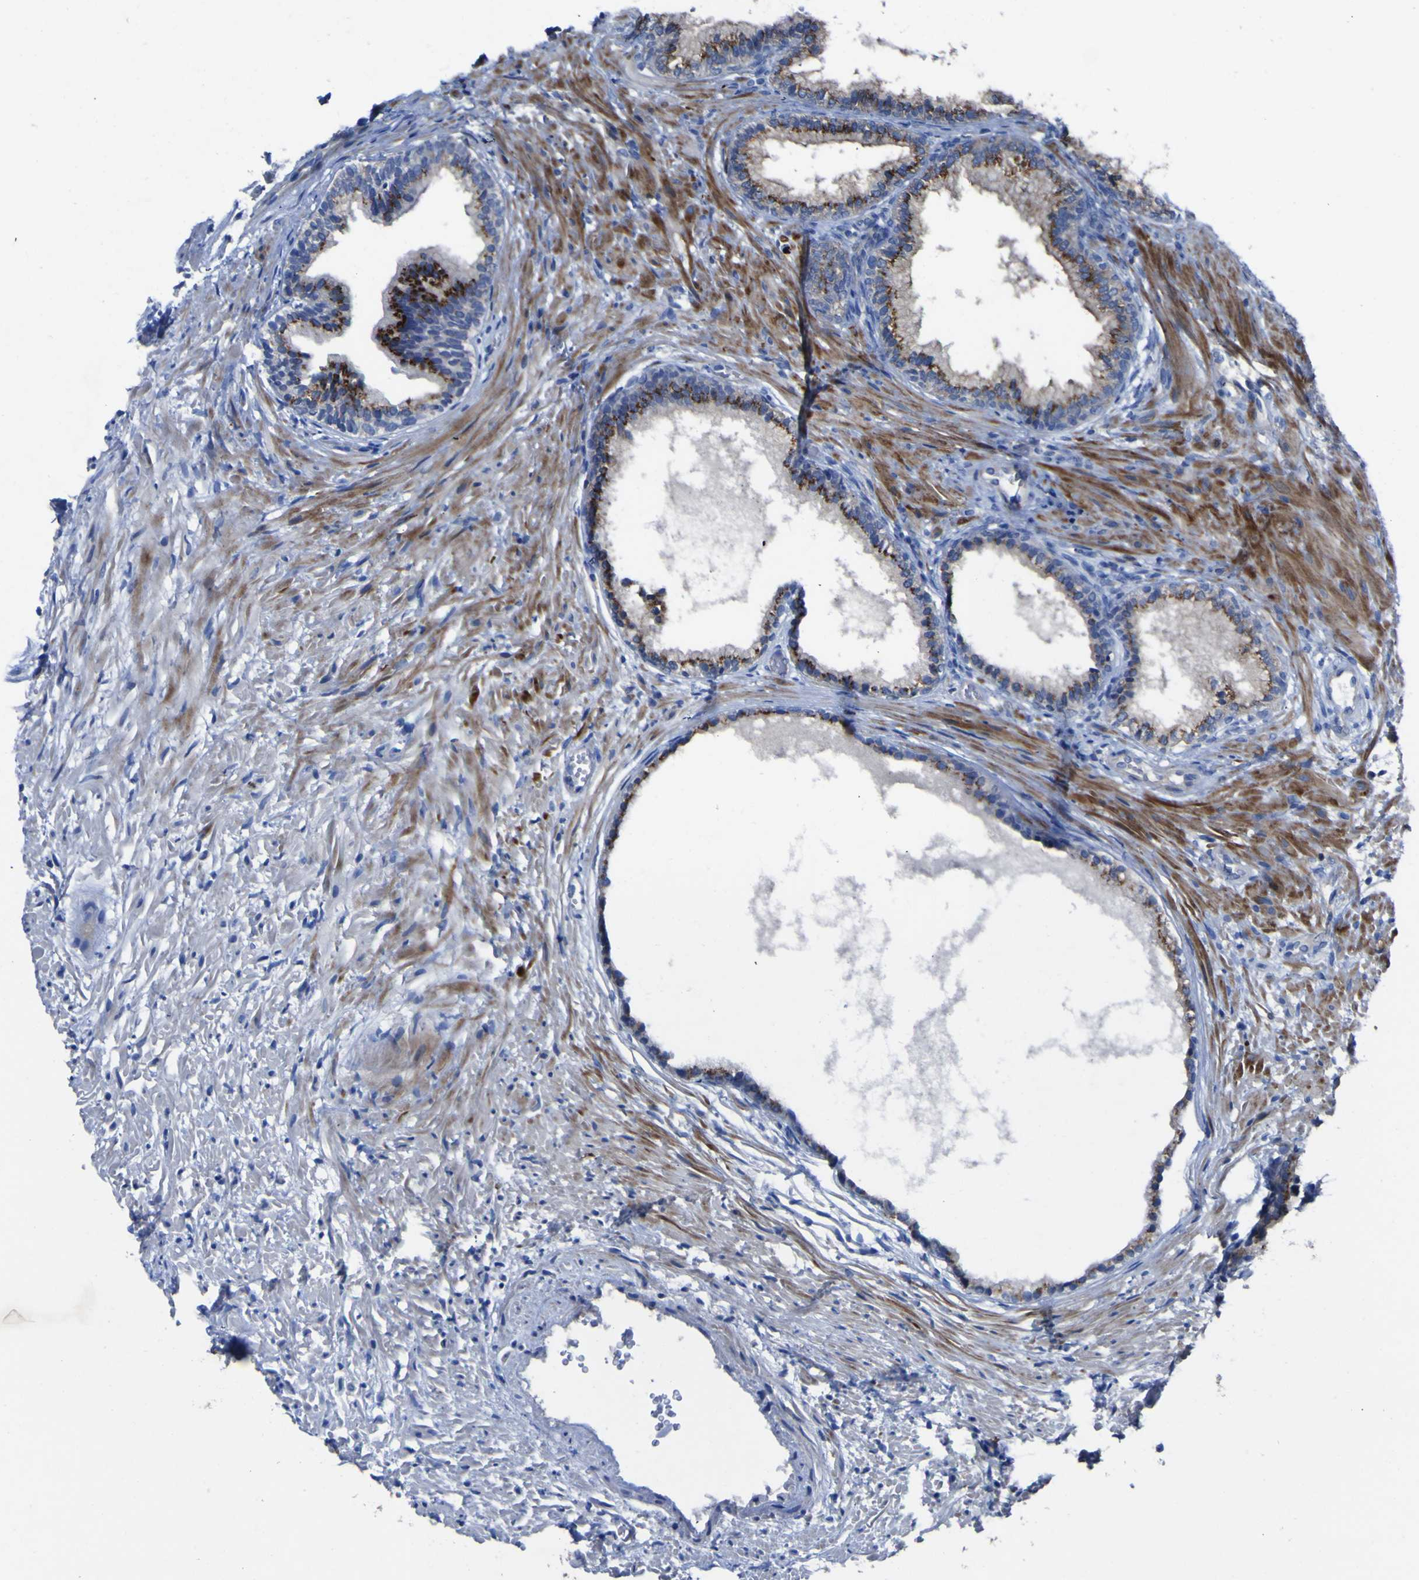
{"staining": {"intensity": "strong", "quantity": "25%-75%", "location": "cytoplasmic/membranous"}, "tissue": "prostate", "cell_type": "Glandular cells", "image_type": "normal", "snomed": [{"axis": "morphology", "description": "Normal tissue, NOS"}, {"axis": "topography", "description": "Prostate"}], "caption": "DAB immunohistochemical staining of normal prostate demonstrates strong cytoplasmic/membranous protein staining in approximately 25%-75% of glandular cells.", "gene": "AGO4", "patient": {"sex": "male", "age": 76}}